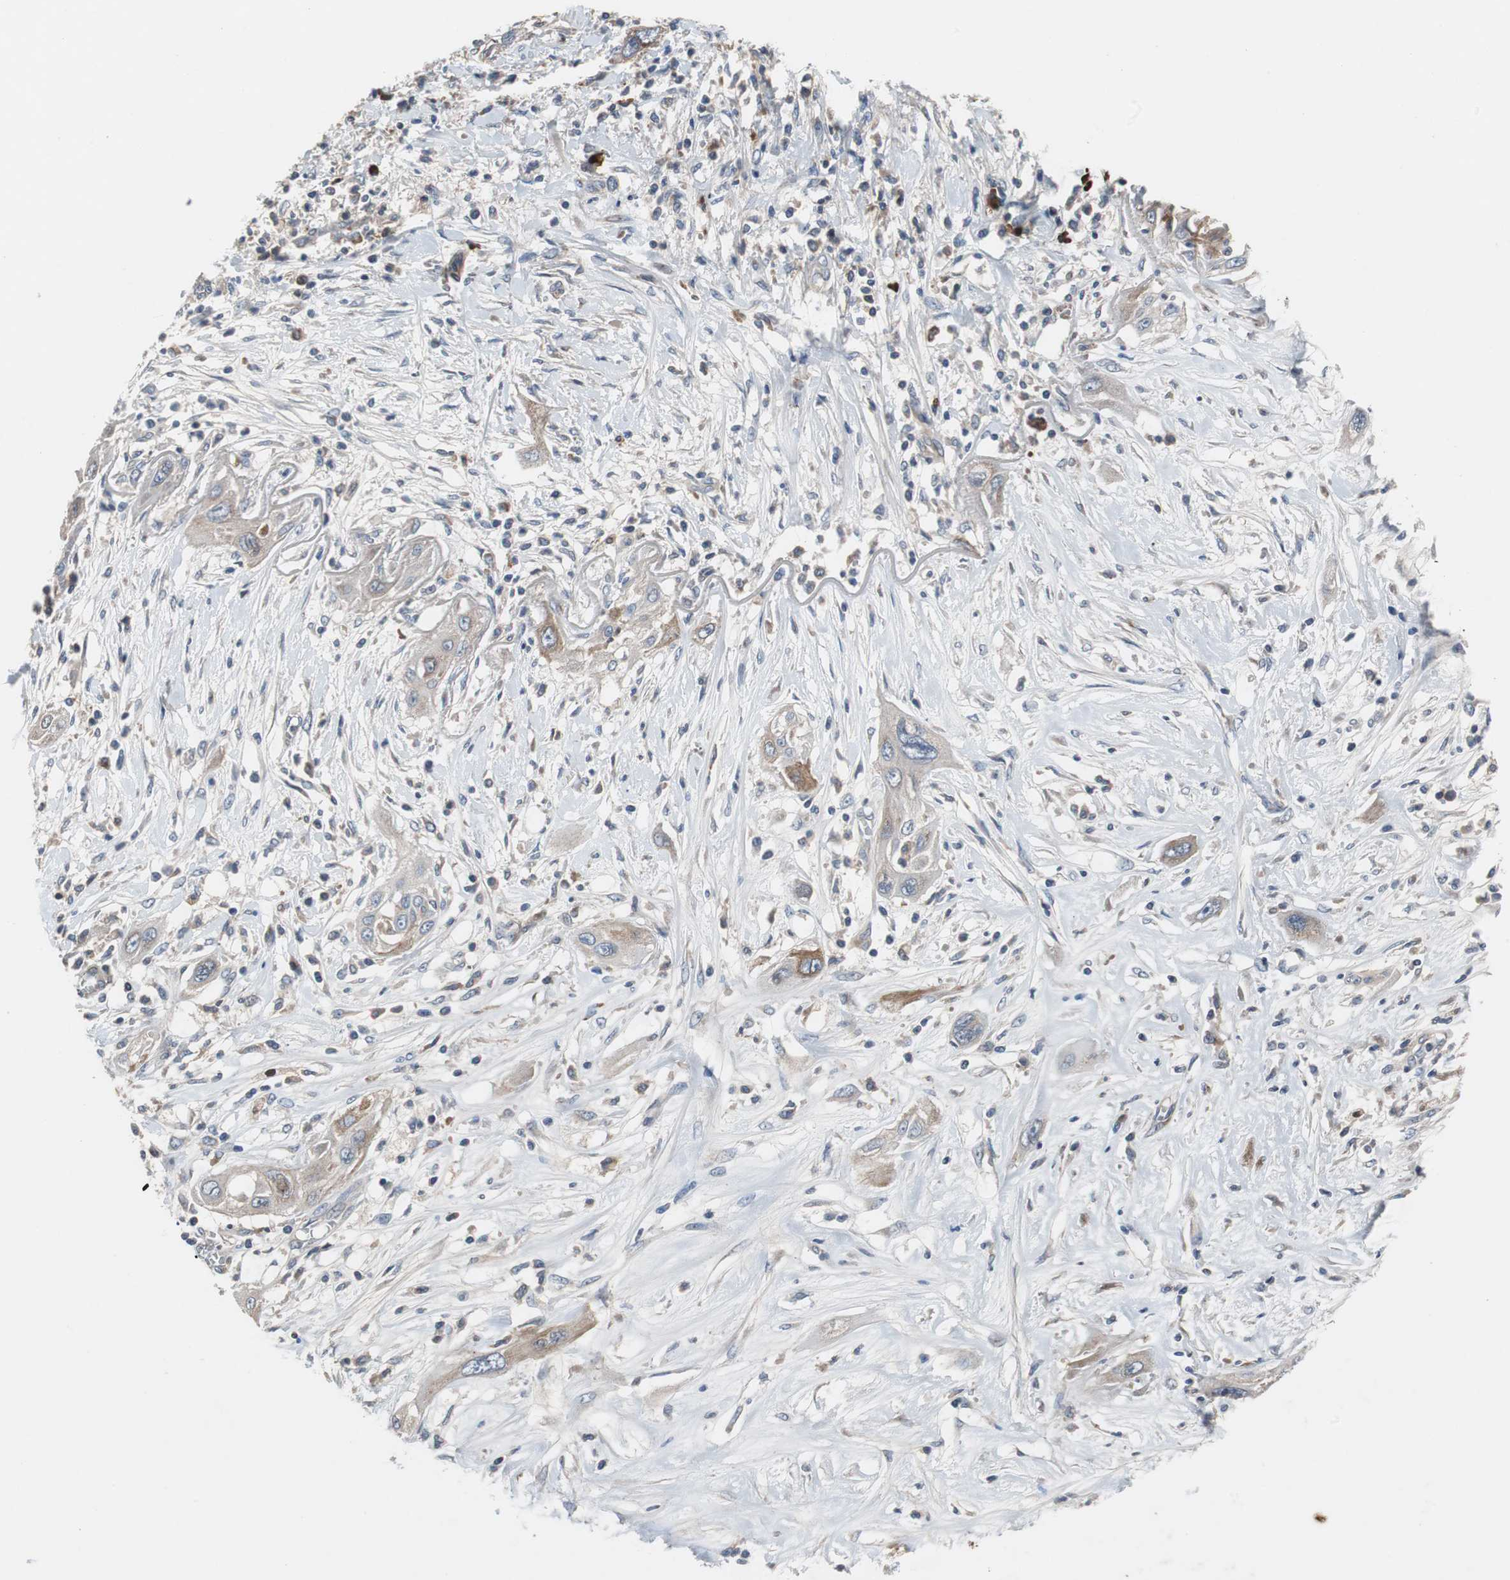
{"staining": {"intensity": "weak", "quantity": "25%-75%", "location": "cytoplasmic/membranous"}, "tissue": "lung cancer", "cell_type": "Tumor cells", "image_type": "cancer", "snomed": [{"axis": "morphology", "description": "Squamous cell carcinoma, NOS"}, {"axis": "topography", "description": "Lung"}], "caption": "Lung cancer (squamous cell carcinoma) tissue reveals weak cytoplasmic/membranous positivity in about 25%-75% of tumor cells, visualized by immunohistochemistry.", "gene": "SORT1", "patient": {"sex": "female", "age": 47}}